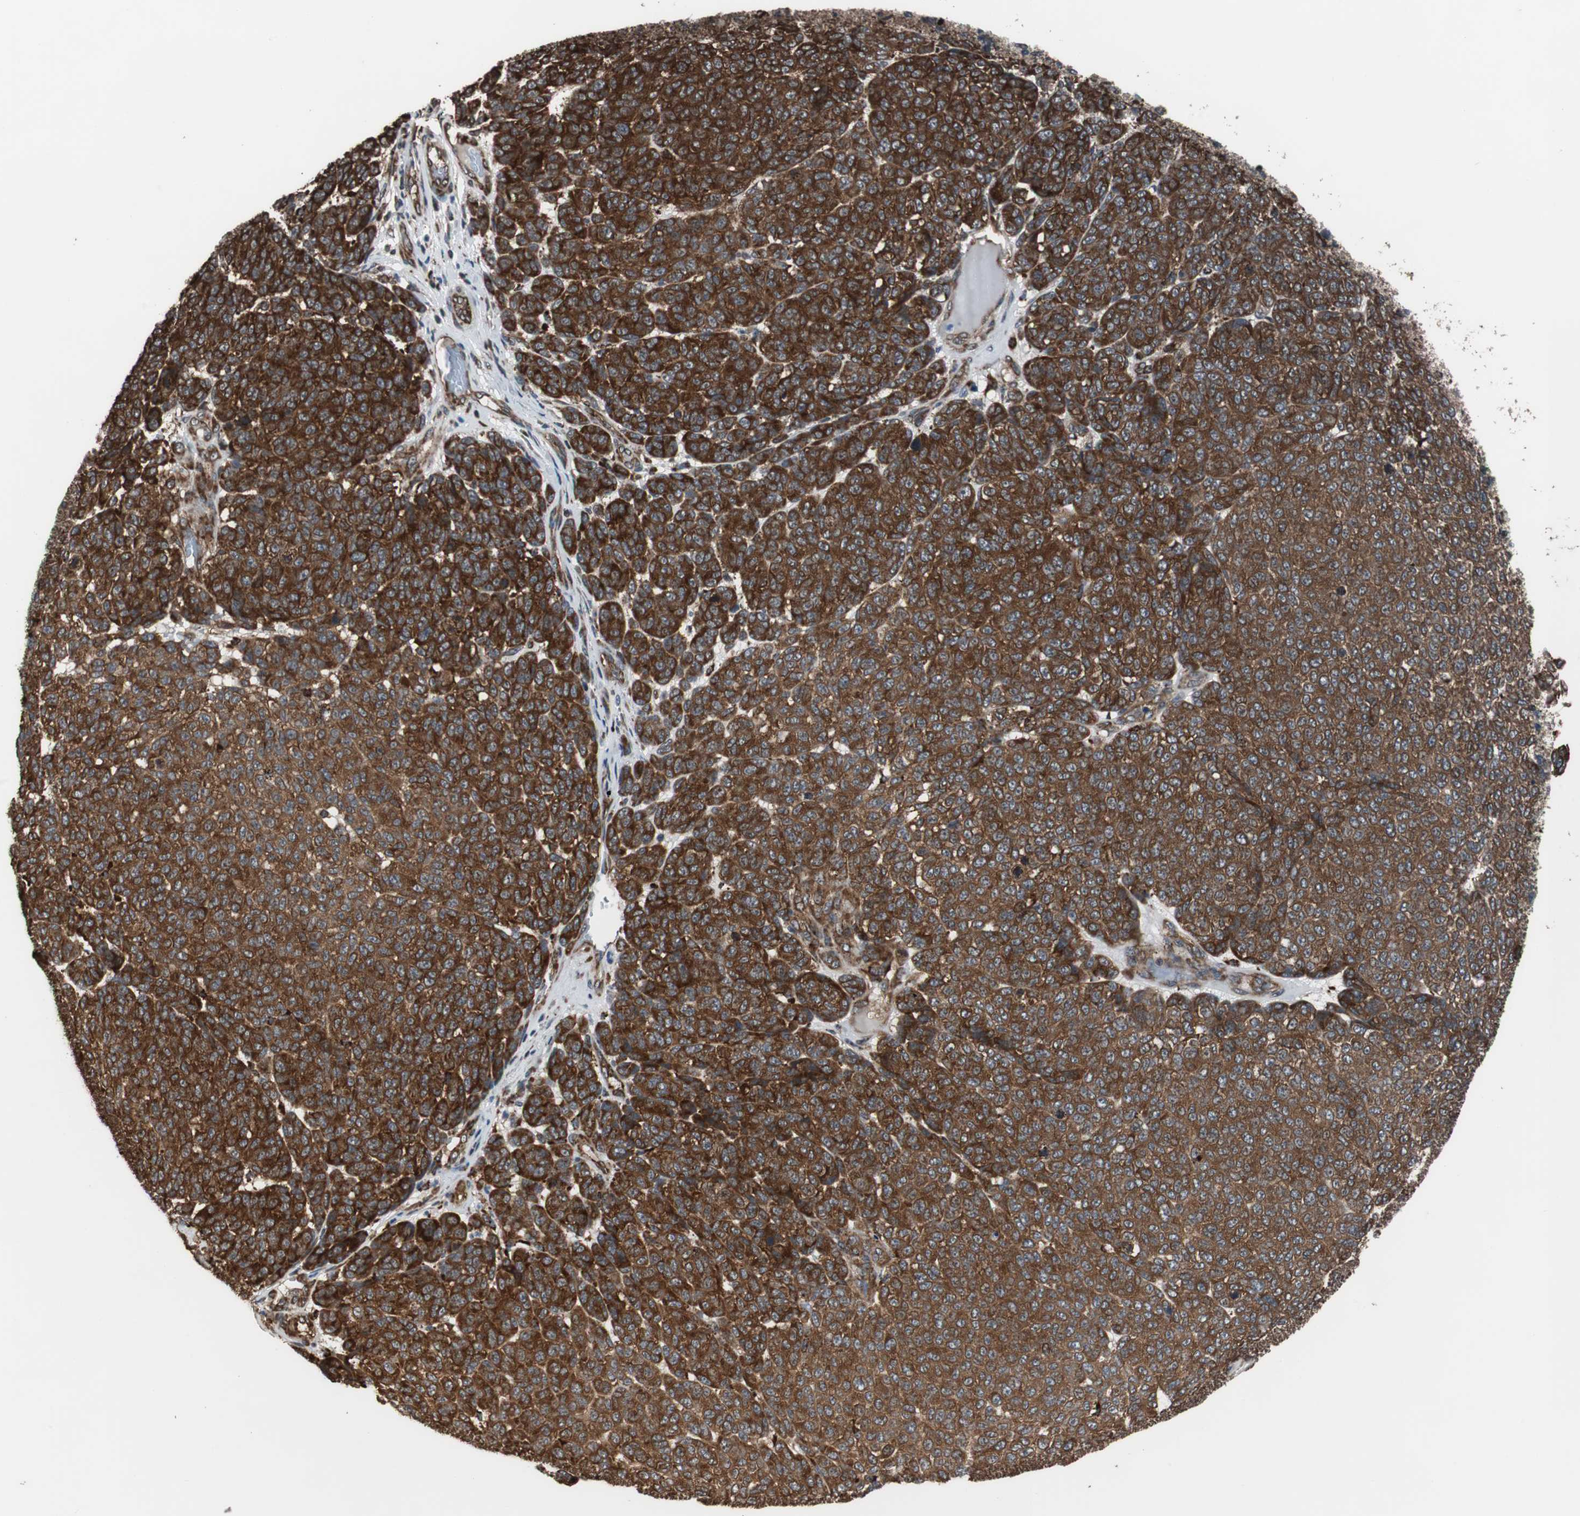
{"staining": {"intensity": "strong", "quantity": ">75%", "location": "cytoplasmic/membranous"}, "tissue": "melanoma", "cell_type": "Tumor cells", "image_type": "cancer", "snomed": [{"axis": "morphology", "description": "Malignant melanoma, NOS"}, {"axis": "topography", "description": "Skin"}], "caption": "A photomicrograph of human melanoma stained for a protein reveals strong cytoplasmic/membranous brown staining in tumor cells.", "gene": "USP10", "patient": {"sex": "male", "age": 59}}